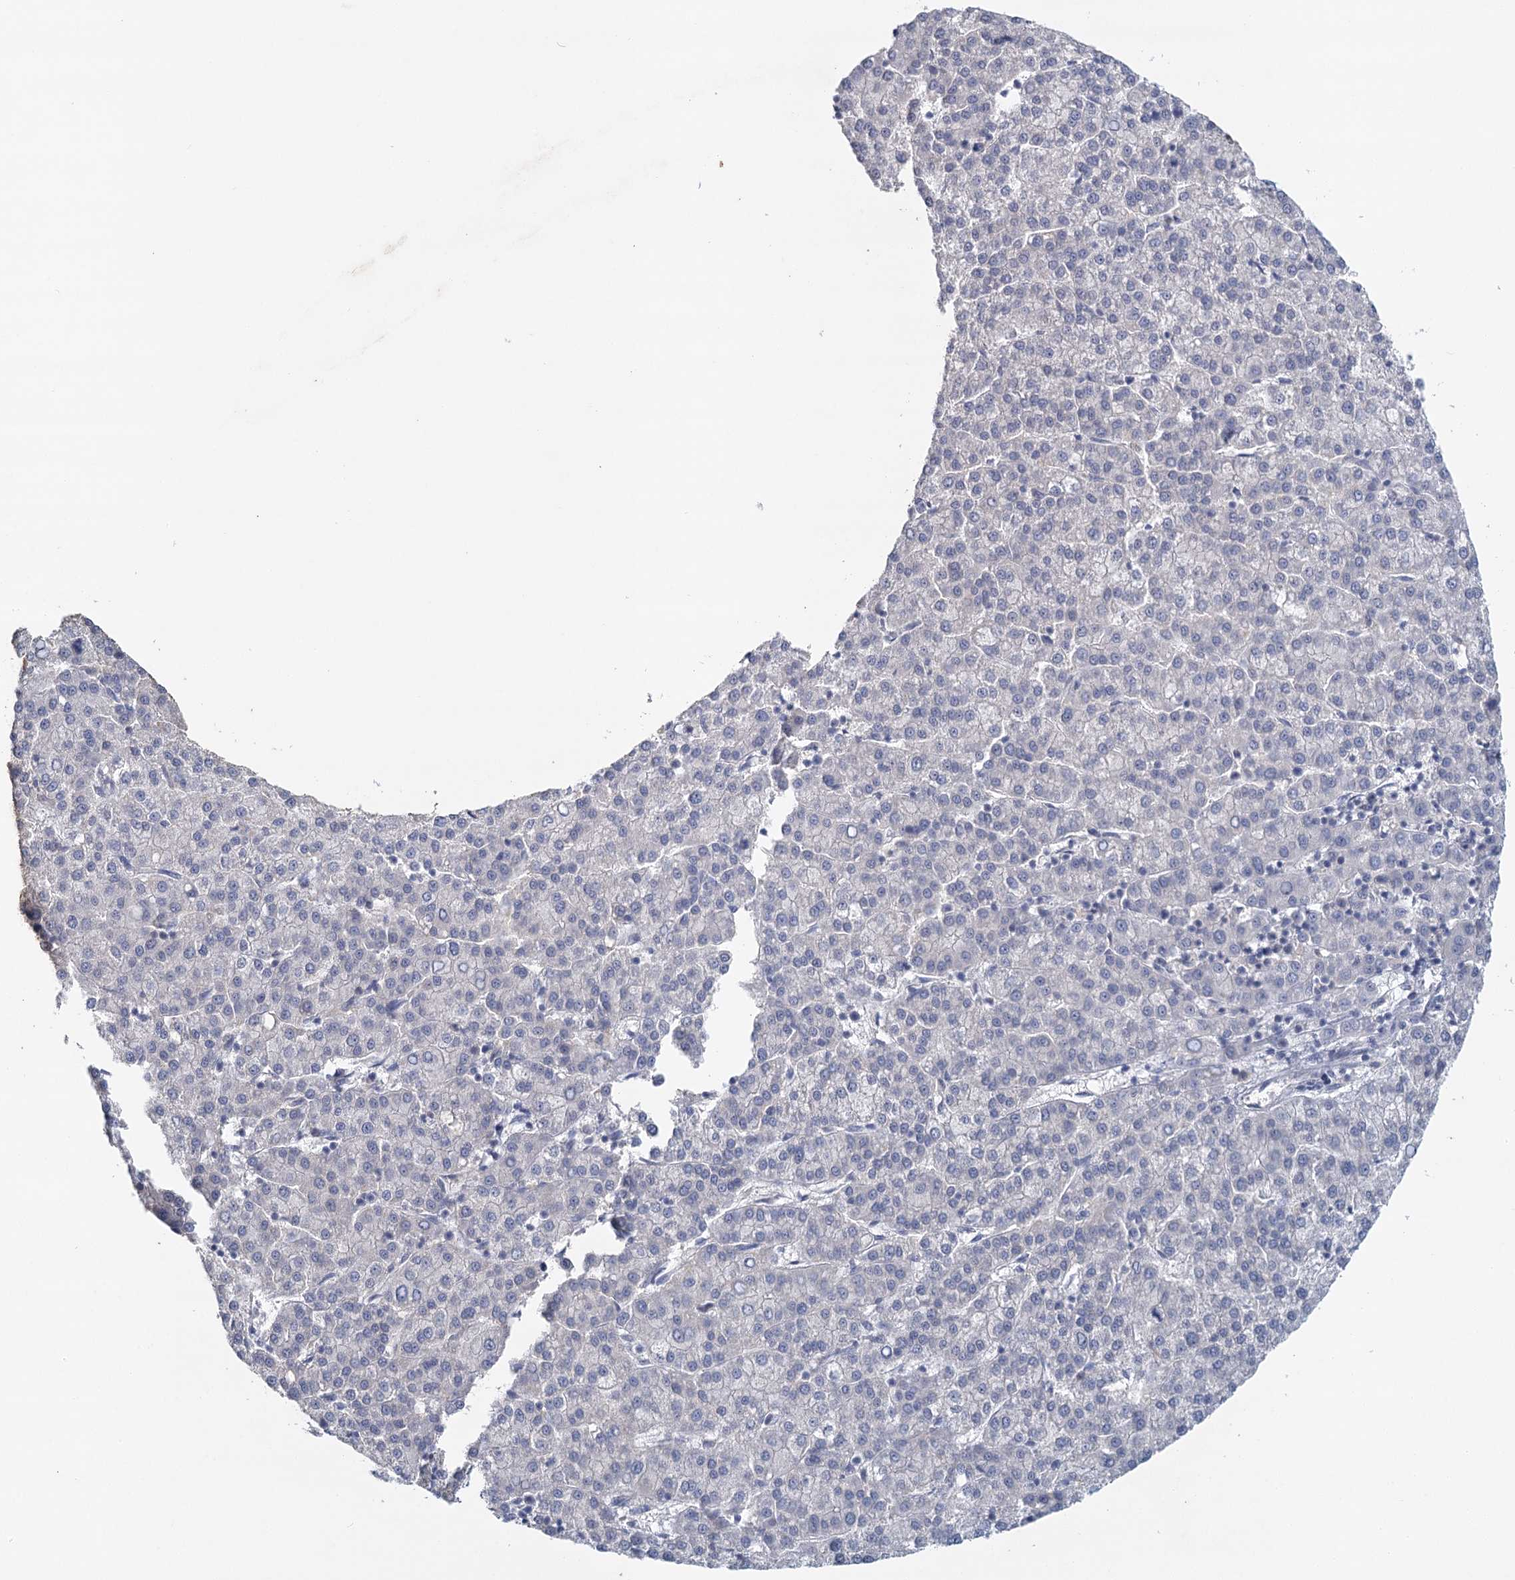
{"staining": {"intensity": "negative", "quantity": "none", "location": "none"}, "tissue": "liver cancer", "cell_type": "Tumor cells", "image_type": "cancer", "snomed": [{"axis": "morphology", "description": "Carcinoma, Hepatocellular, NOS"}, {"axis": "topography", "description": "Liver"}], "caption": "A high-resolution micrograph shows immunohistochemistry (IHC) staining of liver cancer, which reveals no significant expression in tumor cells. (Stains: DAB IHC with hematoxylin counter stain, Microscopy: brightfield microscopy at high magnification).", "gene": "MYO7B", "patient": {"sex": "female", "age": 58}}